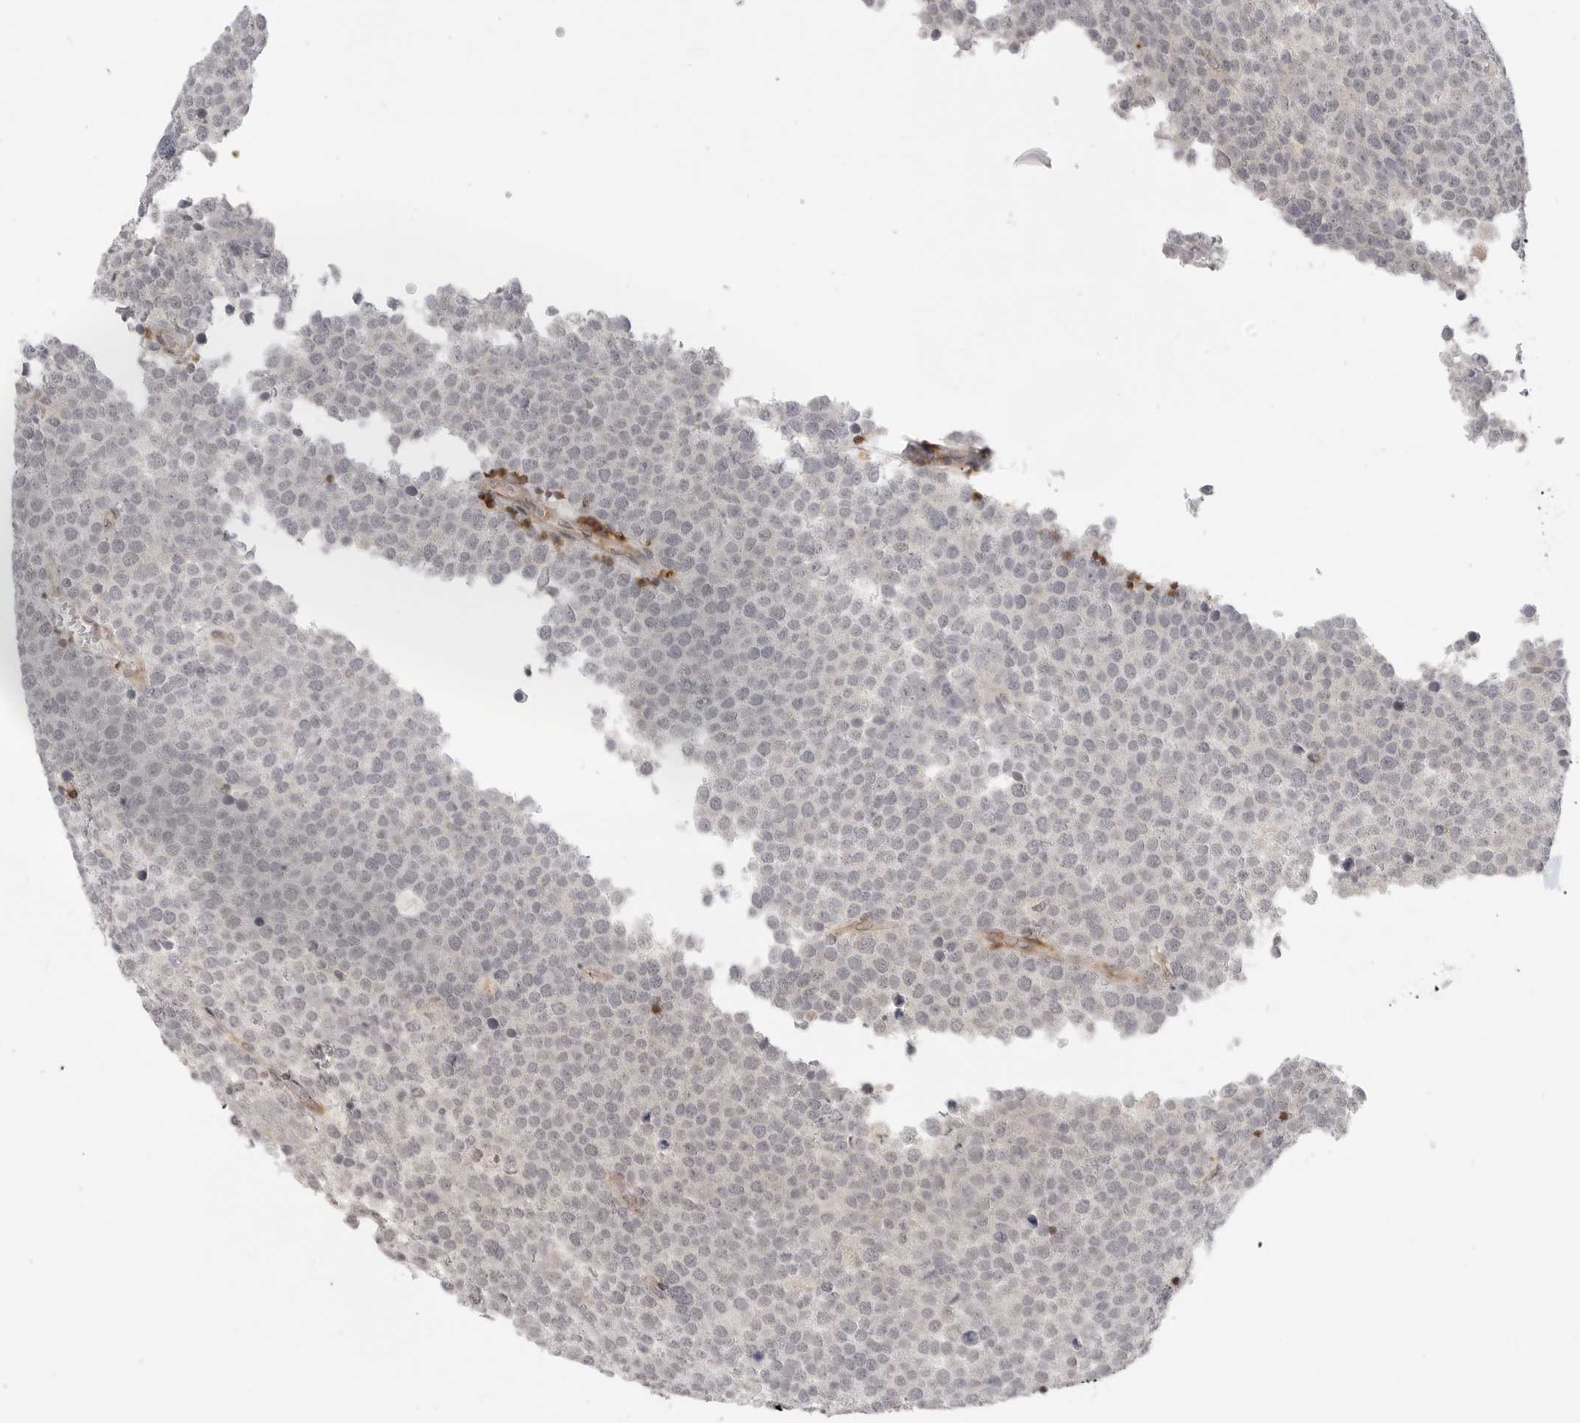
{"staining": {"intensity": "negative", "quantity": "none", "location": "none"}, "tissue": "testis cancer", "cell_type": "Tumor cells", "image_type": "cancer", "snomed": [{"axis": "morphology", "description": "Seminoma, NOS"}, {"axis": "topography", "description": "Testis"}], "caption": "Seminoma (testis) was stained to show a protein in brown. There is no significant positivity in tumor cells.", "gene": "SH3KBP1", "patient": {"sex": "male", "age": 71}}